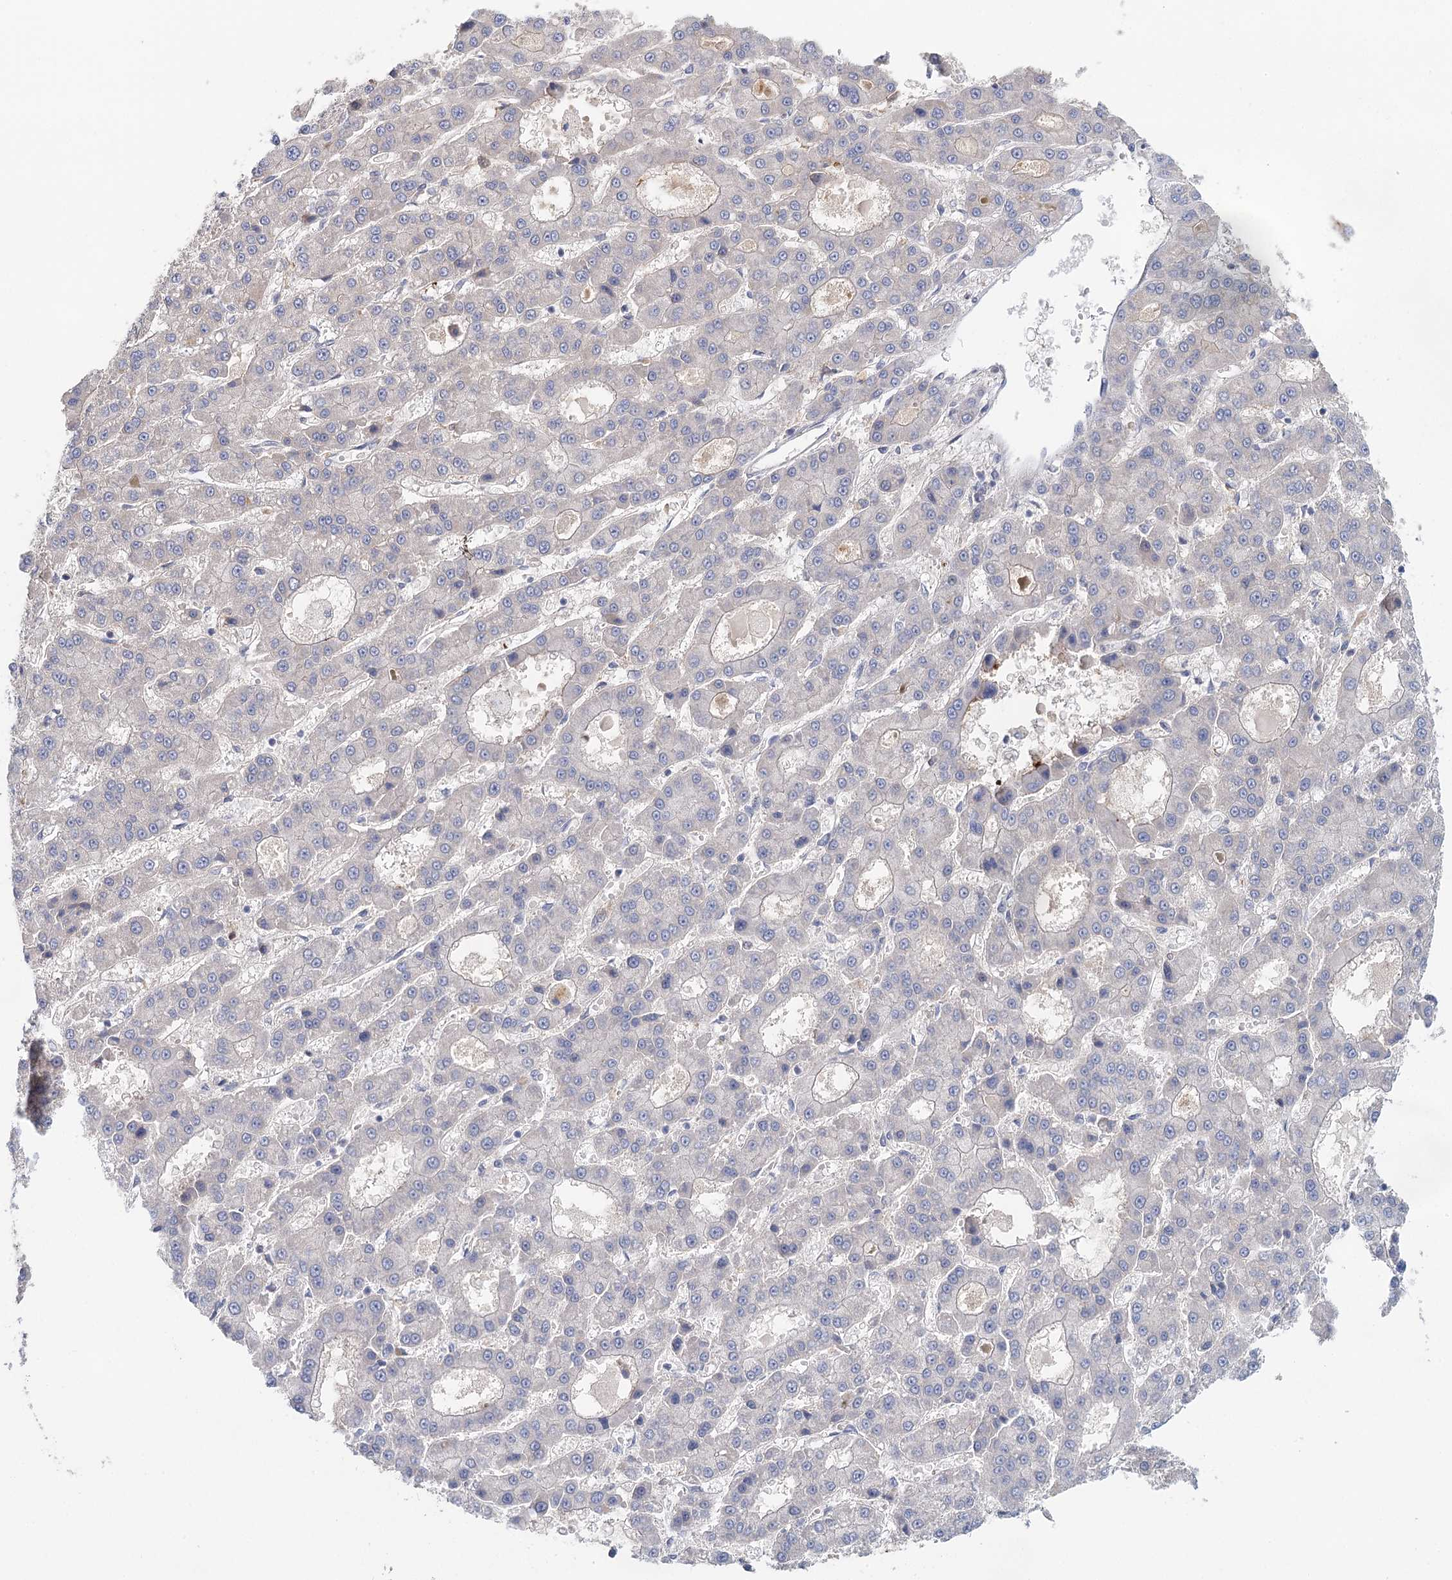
{"staining": {"intensity": "negative", "quantity": "none", "location": "none"}, "tissue": "liver cancer", "cell_type": "Tumor cells", "image_type": "cancer", "snomed": [{"axis": "morphology", "description": "Carcinoma, Hepatocellular, NOS"}, {"axis": "topography", "description": "Liver"}], "caption": "Tumor cells show no significant protein staining in liver cancer.", "gene": "SLC19A3", "patient": {"sex": "male", "age": 70}}